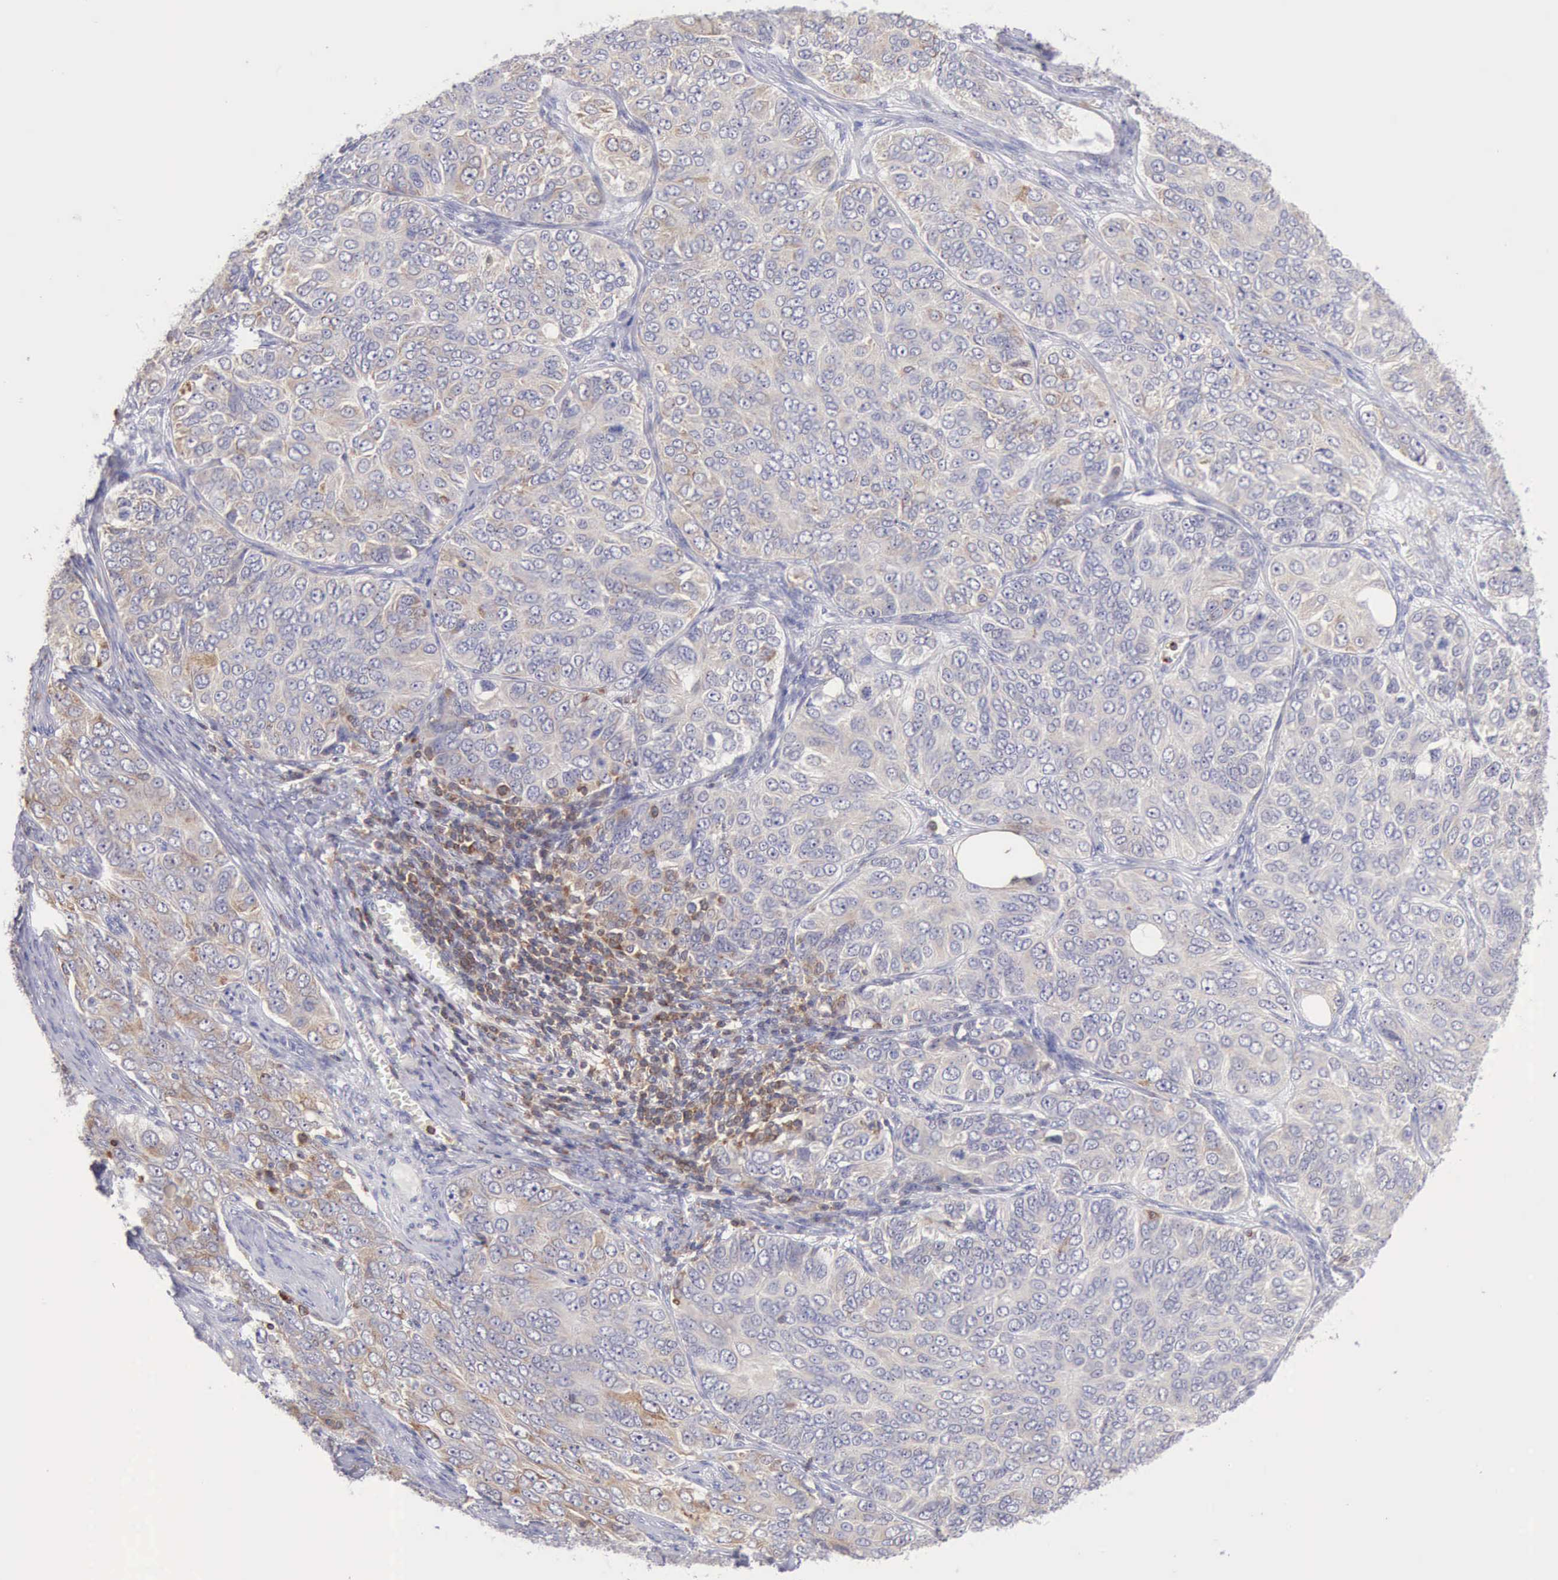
{"staining": {"intensity": "weak", "quantity": "25%-75%", "location": "cytoplasmic/membranous"}, "tissue": "ovarian cancer", "cell_type": "Tumor cells", "image_type": "cancer", "snomed": [{"axis": "morphology", "description": "Carcinoma, endometroid"}, {"axis": "topography", "description": "Ovary"}], "caption": "Protein positivity by immunohistochemistry exhibits weak cytoplasmic/membranous positivity in approximately 25%-75% of tumor cells in ovarian cancer (endometroid carcinoma).", "gene": "SASH3", "patient": {"sex": "female", "age": 51}}